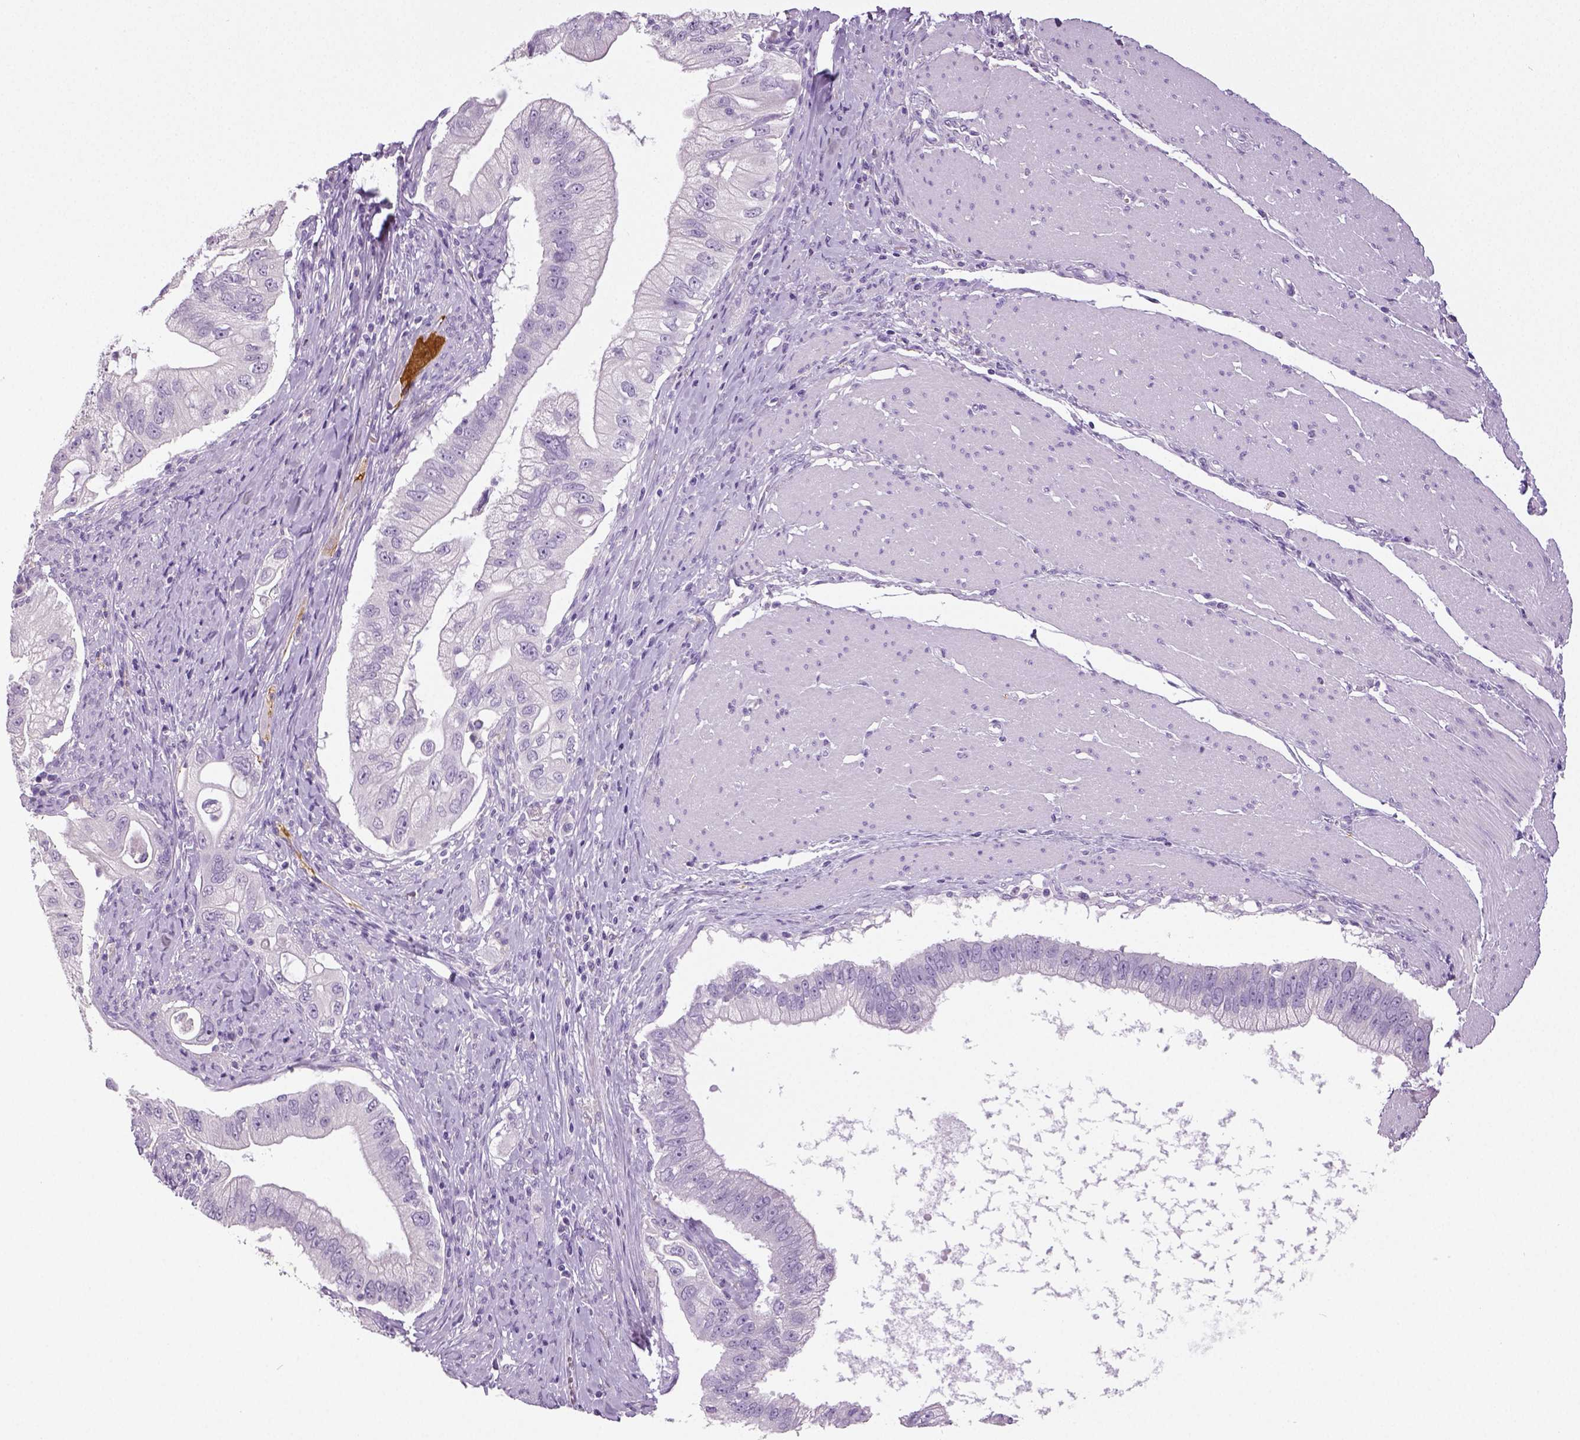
{"staining": {"intensity": "negative", "quantity": "none", "location": "none"}, "tissue": "pancreatic cancer", "cell_type": "Tumor cells", "image_type": "cancer", "snomed": [{"axis": "morphology", "description": "Adenocarcinoma, NOS"}, {"axis": "topography", "description": "Pancreas"}], "caption": "Immunohistochemical staining of human pancreatic adenocarcinoma demonstrates no significant staining in tumor cells. The staining is performed using DAB brown chromogen with nuclei counter-stained in using hematoxylin.", "gene": "NECAB2", "patient": {"sex": "male", "age": 70}}